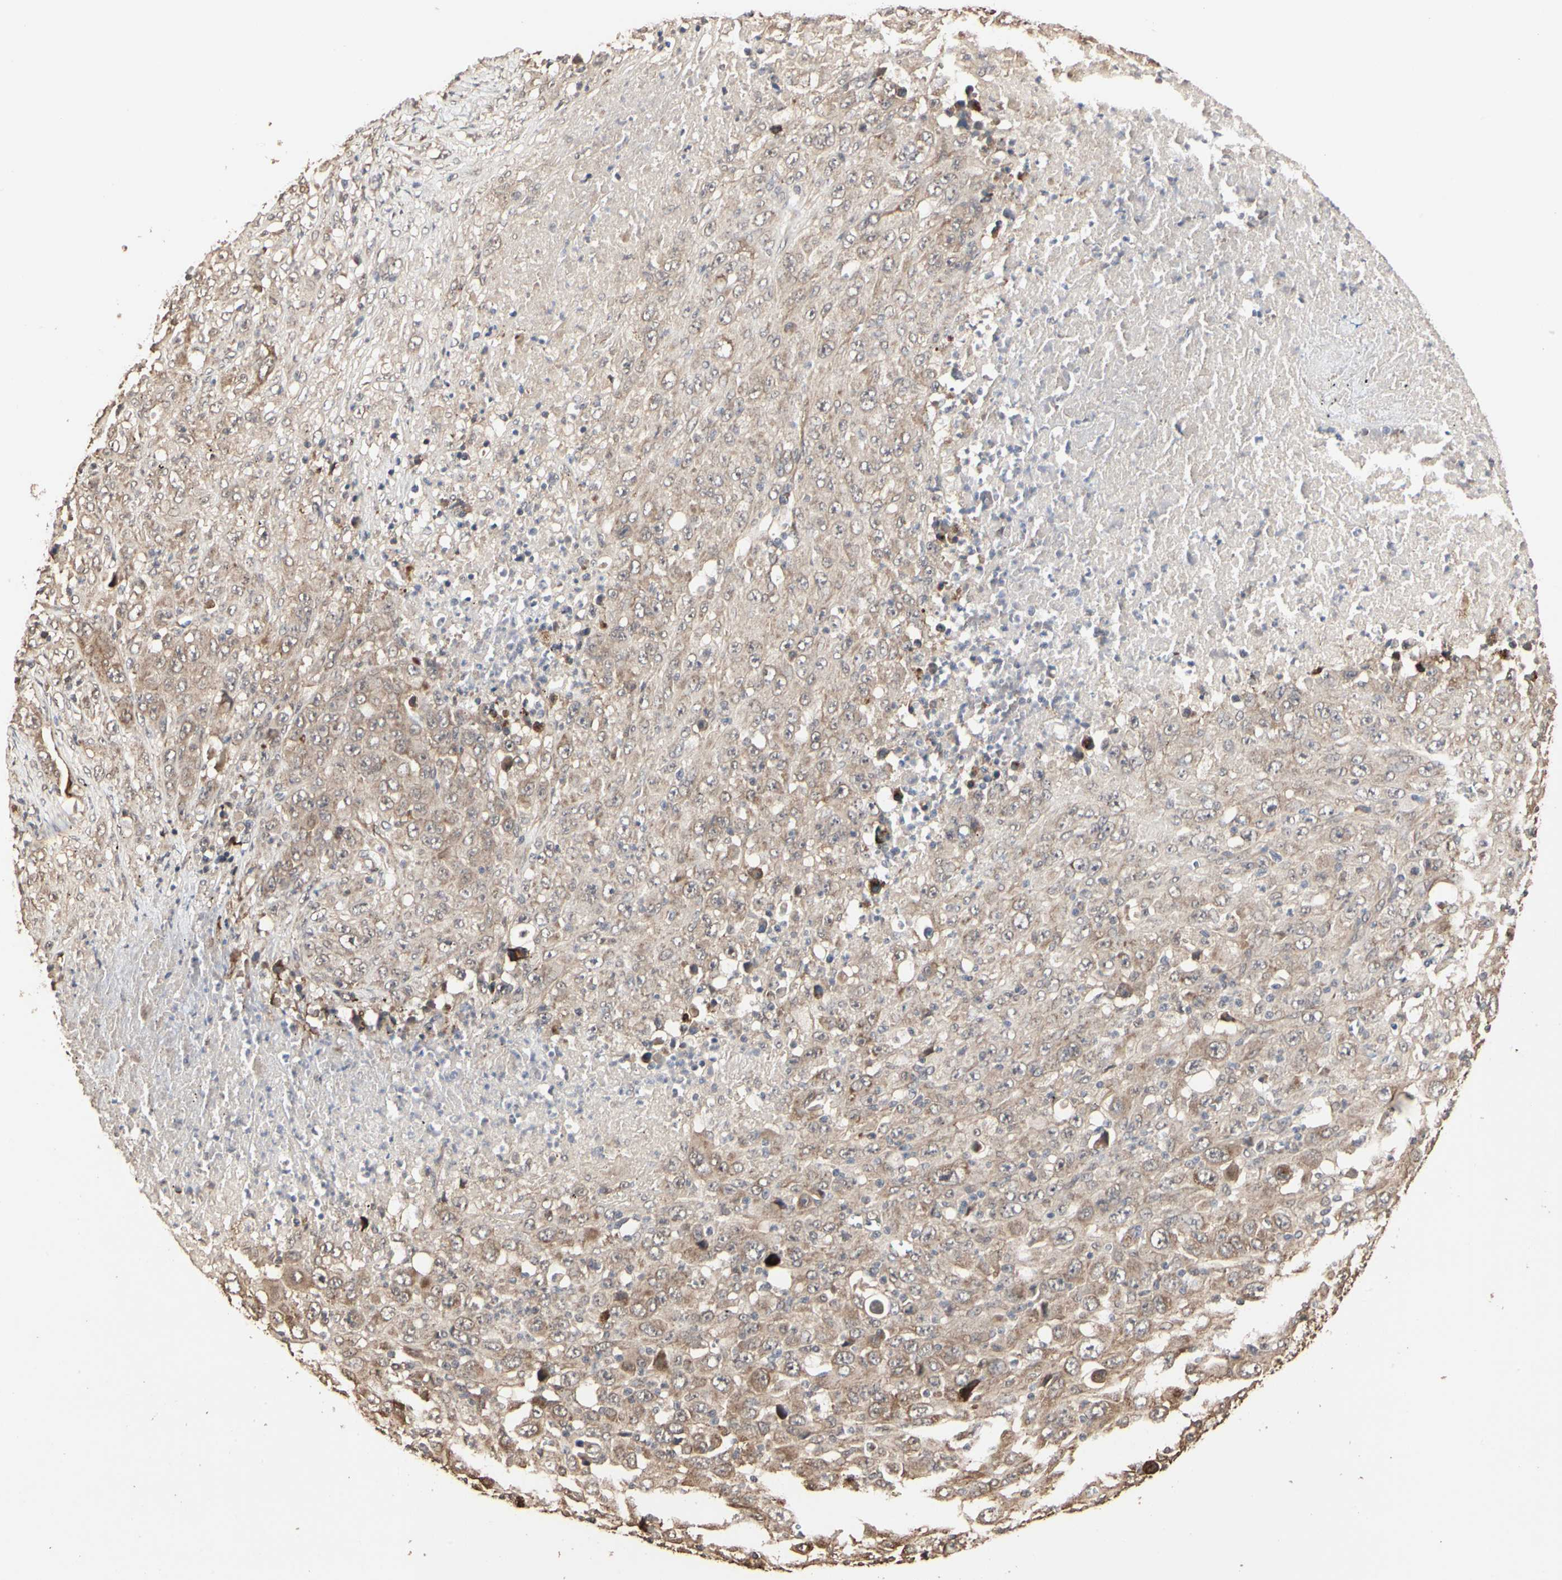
{"staining": {"intensity": "moderate", "quantity": ">75%", "location": "cytoplasmic/membranous"}, "tissue": "melanoma", "cell_type": "Tumor cells", "image_type": "cancer", "snomed": [{"axis": "morphology", "description": "Malignant melanoma, Metastatic site"}, {"axis": "topography", "description": "Skin"}], "caption": "Human melanoma stained with a protein marker shows moderate staining in tumor cells.", "gene": "TAOK1", "patient": {"sex": "female", "age": 56}}